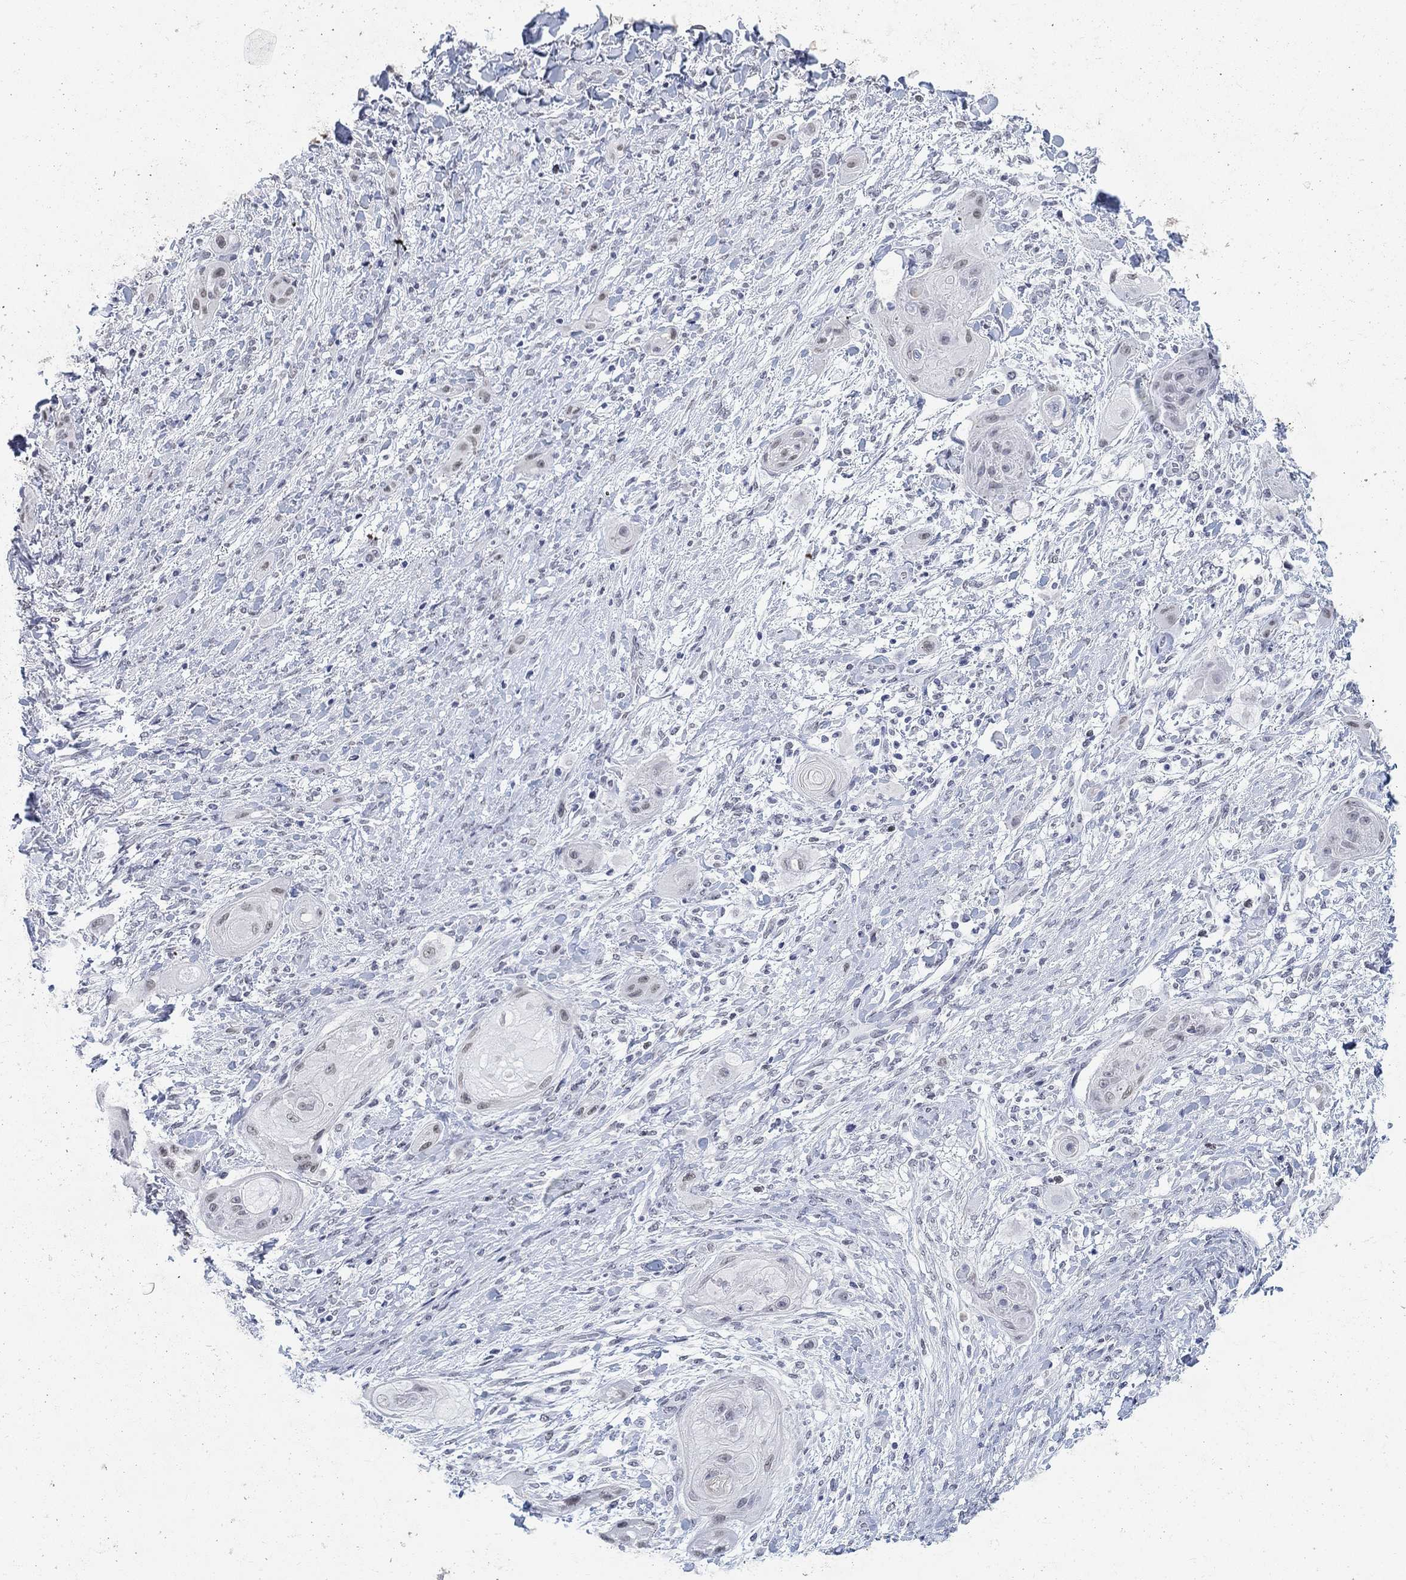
{"staining": {"intensity": "negative", "quantity": "none", "location": "none"}, "tissue": "skin cancer", "cell_type": "Tumor cells", "image_type": "cancer", "snomed": [{"axis": "morphology", "description": "Squamous cell carcinoma, NOS"}, {"axis": "topography", "description": "Skin"}], "caption": "Skin squamous cell carcinoma was stained to show a protein in brown. There is no significant expression in tumor cells.", "gene": "ANKS1B", "patient": {"sex": "male", "age": 62}}